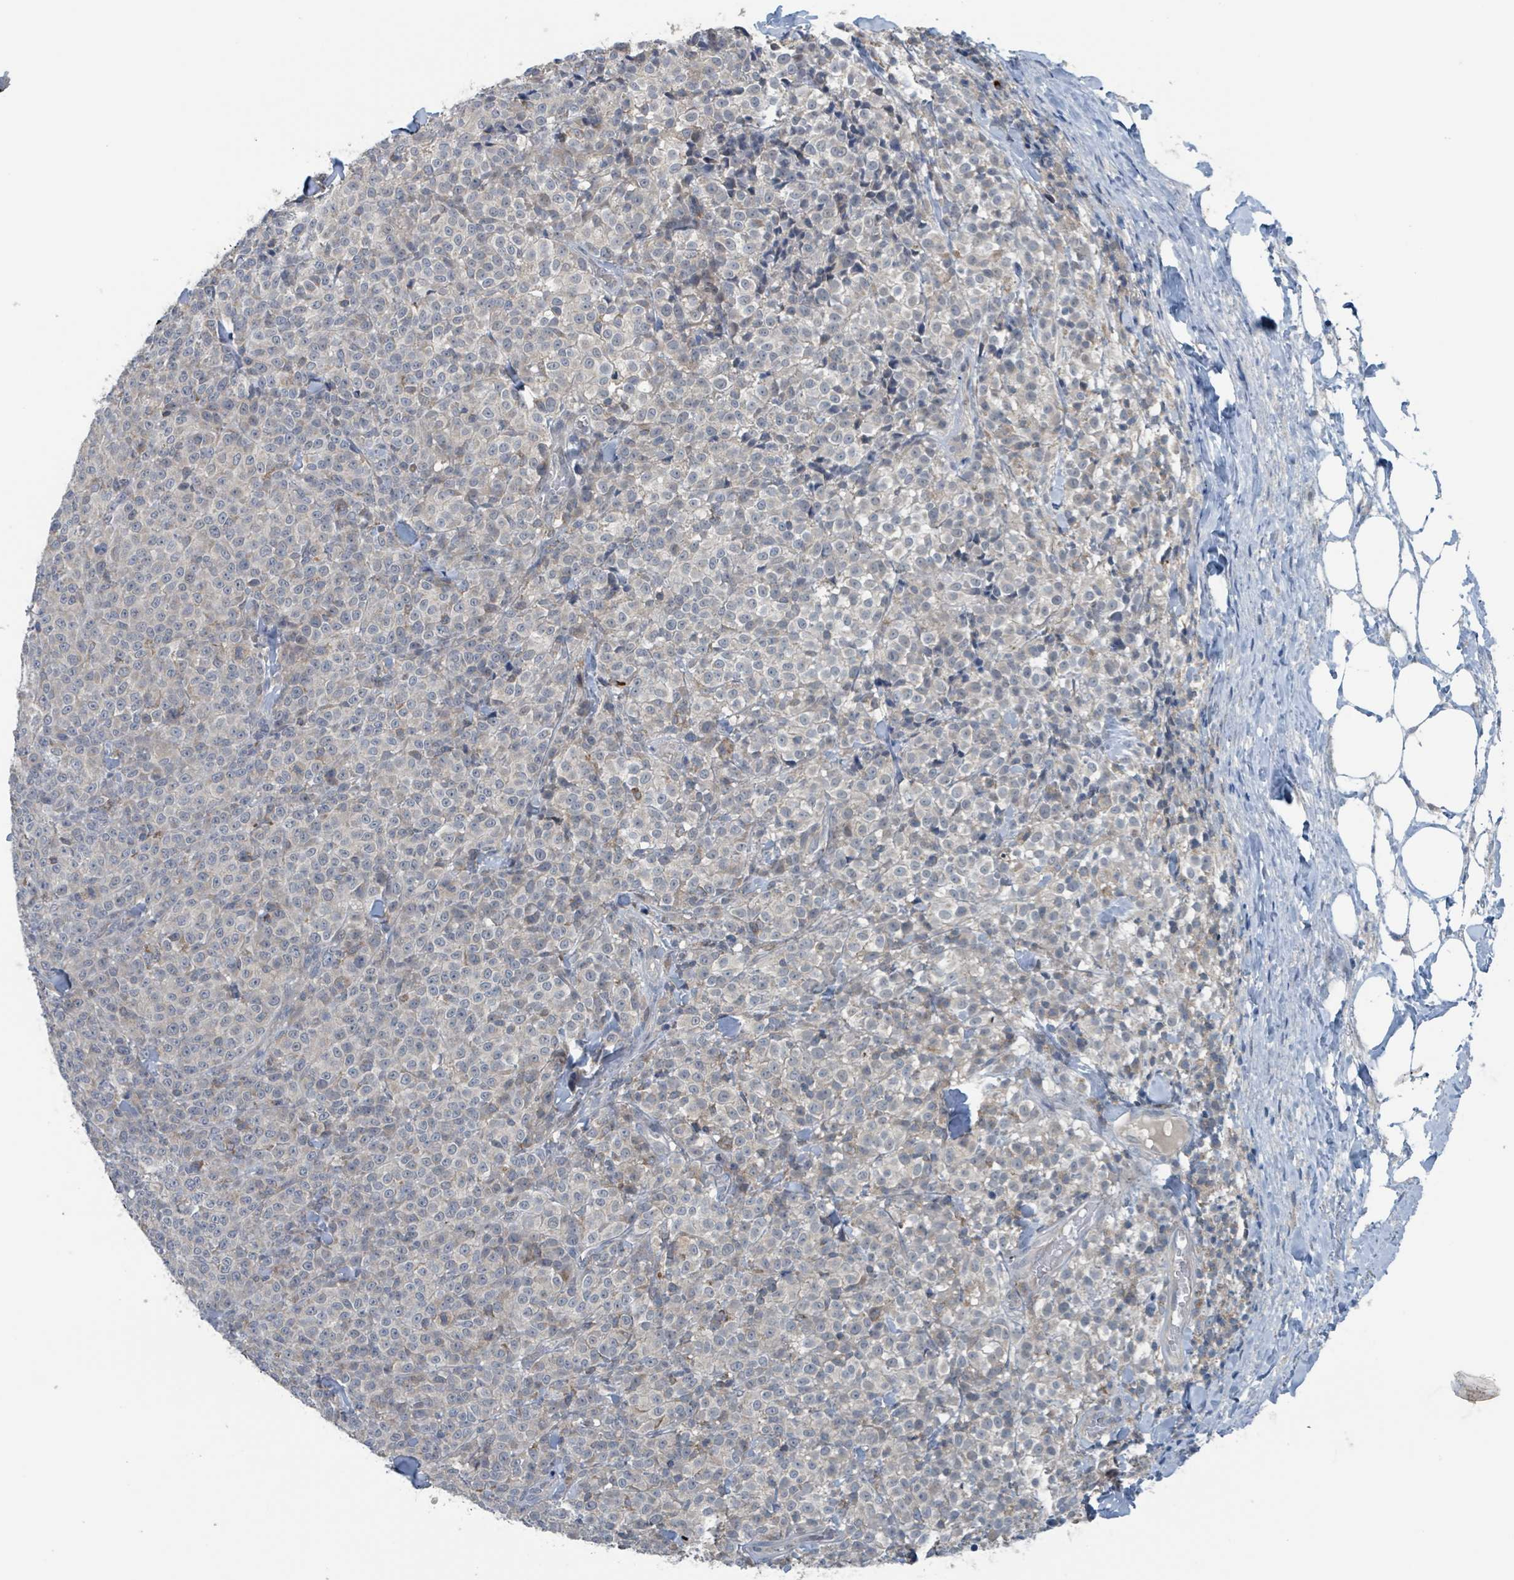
{"staining": {"intensity": "negative", "quantity": "none", "location": "none"}, "tissue": "melanoma", "cell_type": "Tumor cells", "image_type": "cancer", "snomed": [{"axis": "morphology", "description": "Normal tissue, NOS"}, {"axis": "morphology", "description": "Malignant melanoma, NOS"}, {"axis": "topography", "description": "Skin"}], "caption": "This histopathology image is of melanoma stained with immunohistochemistry (IHC) to label a protein in brown with the nuclei are counter-stained blue. There is no positivity in tumor cells.", "gene": "ACBD4", "patient": {"sex": "female", "age": 34}}